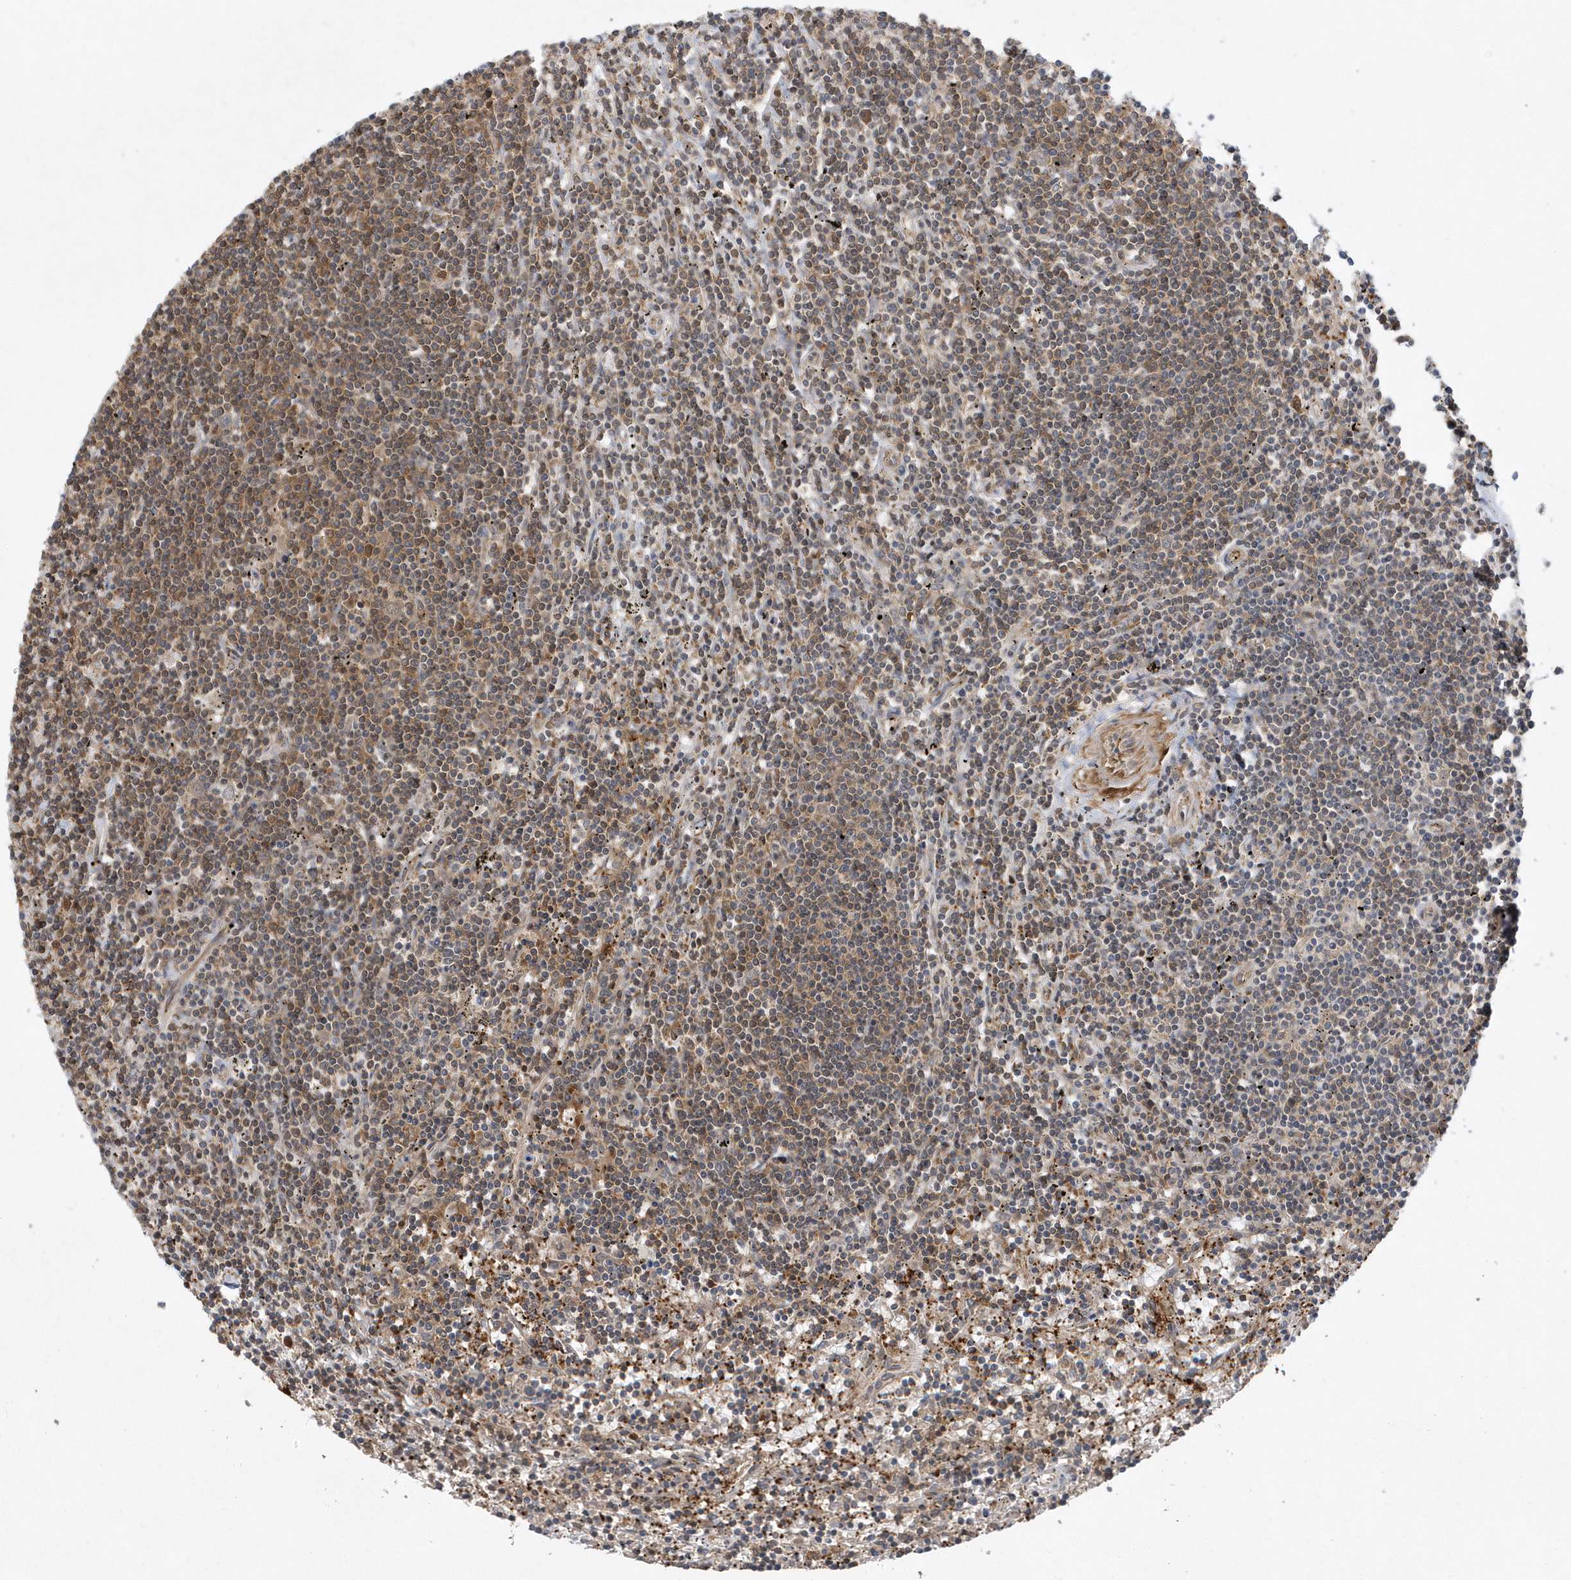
{"staining": {"intensity": "moderate", "quantity": ">75%", "location": "cytoplasmic/membranous"}, "tissue": "lymphoma", "cell_type": "Tumor cells", "image_type": "cancer", "snomed": [{"axis": "morphology", "description": "Malignant lymphoma, non-Hodgkin's type, Low grade"}, {"axis": "topography", "description": "Spleen"}], "caption": "Low-grade malignant lymphoma, non-Hodgkin's type was stained to show a protein in brown. There is medium levels of moderate cytoplasmic/membranous positivity in approximately >75% of tumor cells. Immunohistochemistry (ihc) stains the protein in brown and the nuclei are stained blue.", "gene": "ACYP1", "patient": {"sex": "male", "age": 76}}